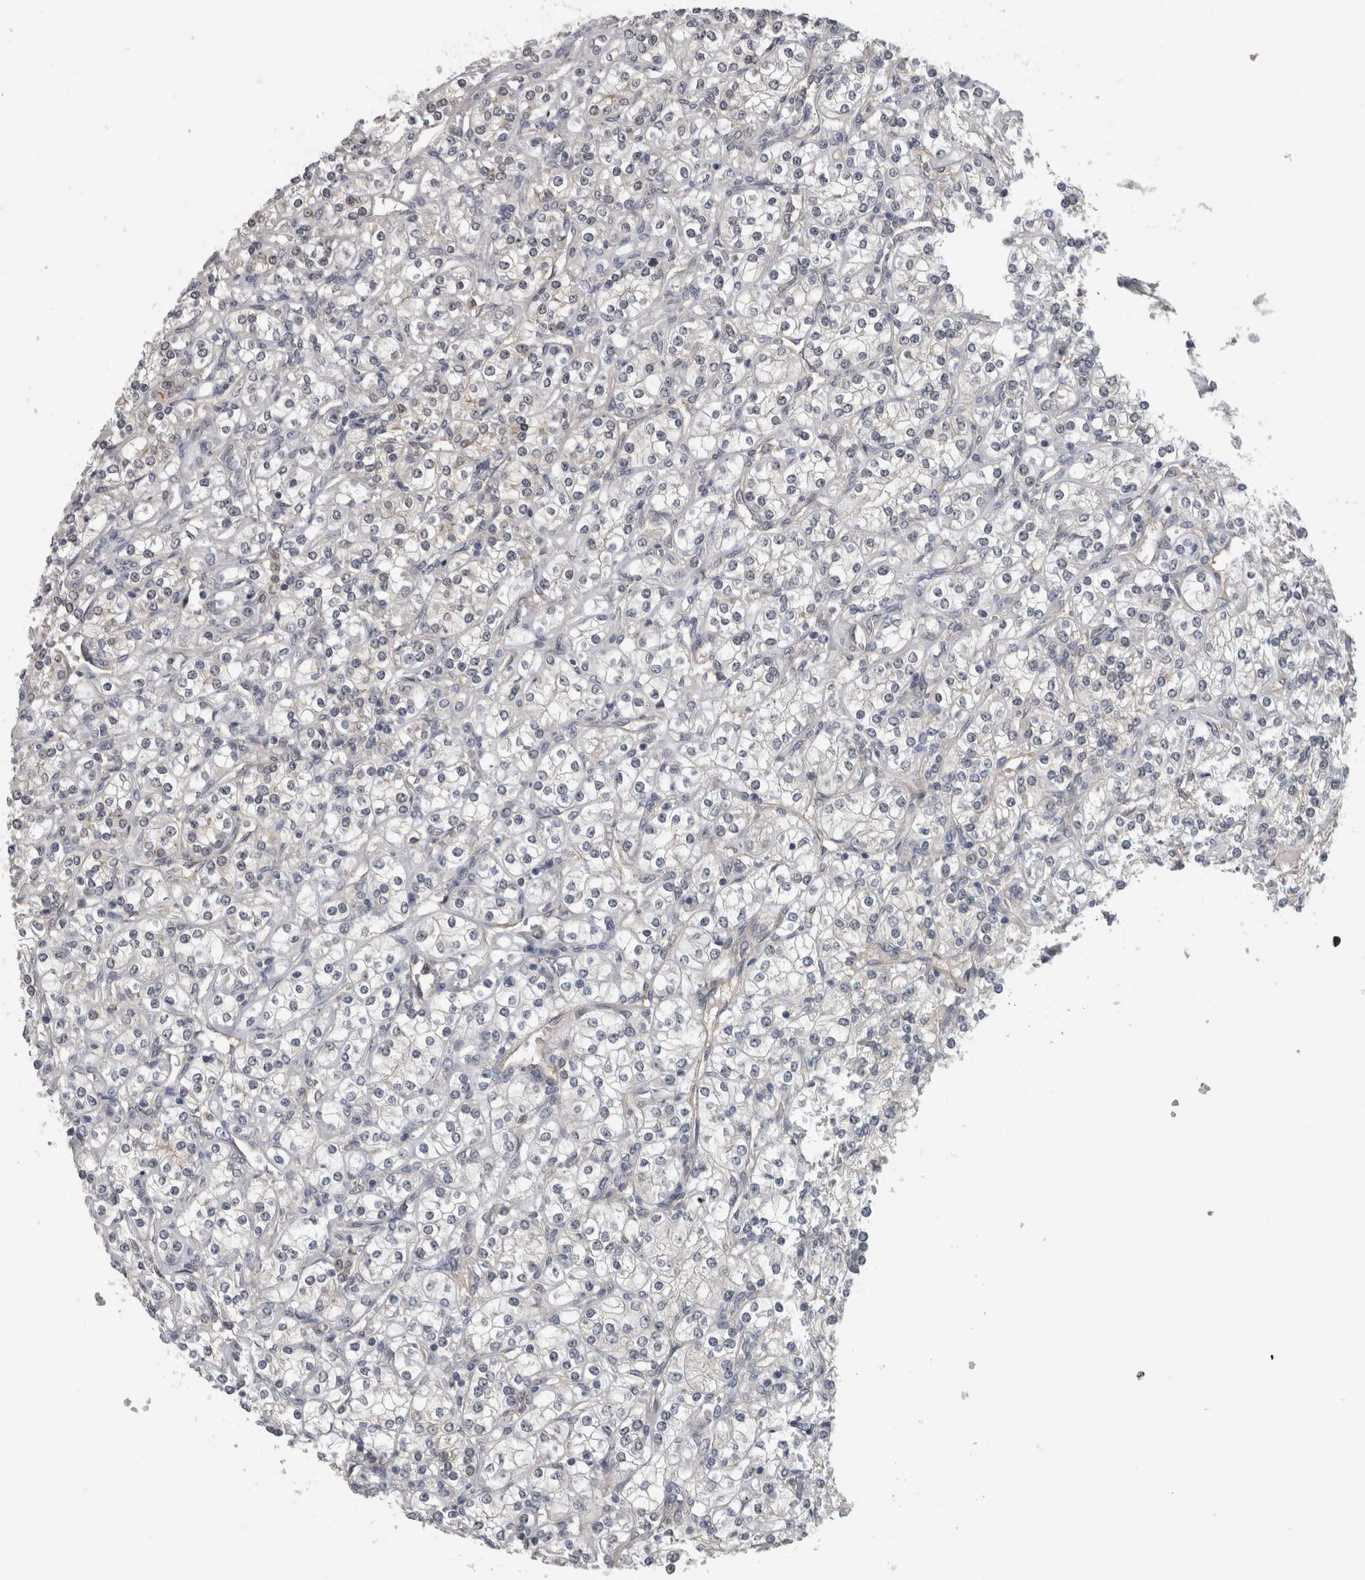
{"staining": {"intensity": "negative", "quantity": "none", "location": "none"}, "tissue": "renal cancer", "cell_type": "Tumor cells", "image_type": "cancer", "snomed": [{"axis": "morphology", "description": "Adenocarcinoma, NOS"}, {"axis": "topography", "description": "Kidney"}], "caption": "High magnification brightfield microscopy of renal cancer stained with DAB (3,3'-diaminobenzidine) (brown) and counterstained with hematoxylin (blue): tumor cells show no significant expression.", "gene": "NAPRT", "patient": {"sex": "male", "age": 77}}